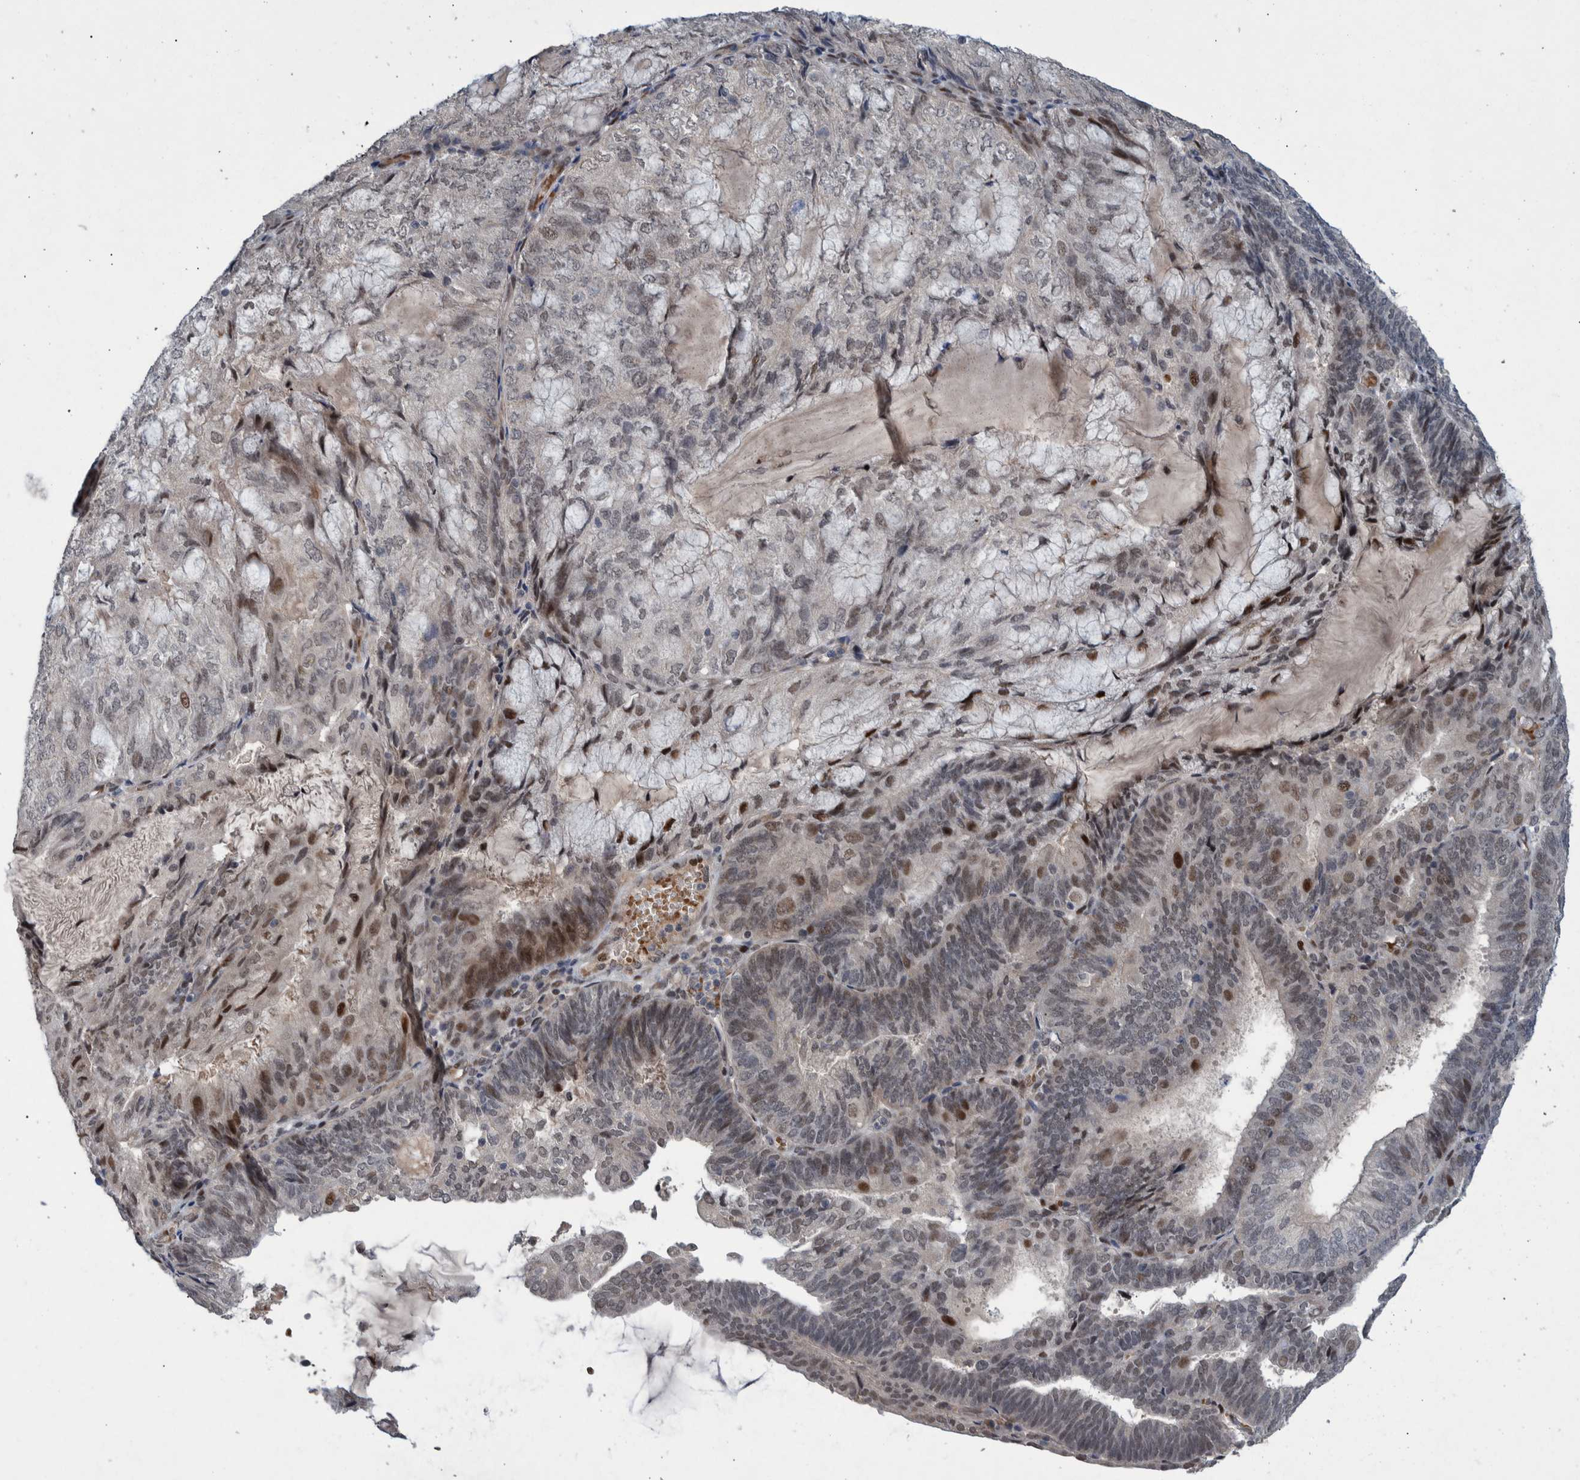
{"staining": {"intensity": "weak", "quantity": "25%-75%", "location": "nuclear"}, "tissue": "endometrial cancer", "cell_type": "Tumor cells", "image_type": "cancer", "snomed": [{"axis": "morphology", "description": "Adenocarcinoma, NOS"}, {"axis": "topography", "description": "Endometrium"}], "caption": "Immunohistochemical staining of human endometrial cancer (adenocarcinoma) reveals weak nuclear protein staining in approximately 25%-75% of tumor cells.", "gene": "ESRP1", "patient": {"sex": "female", "age": 81}}